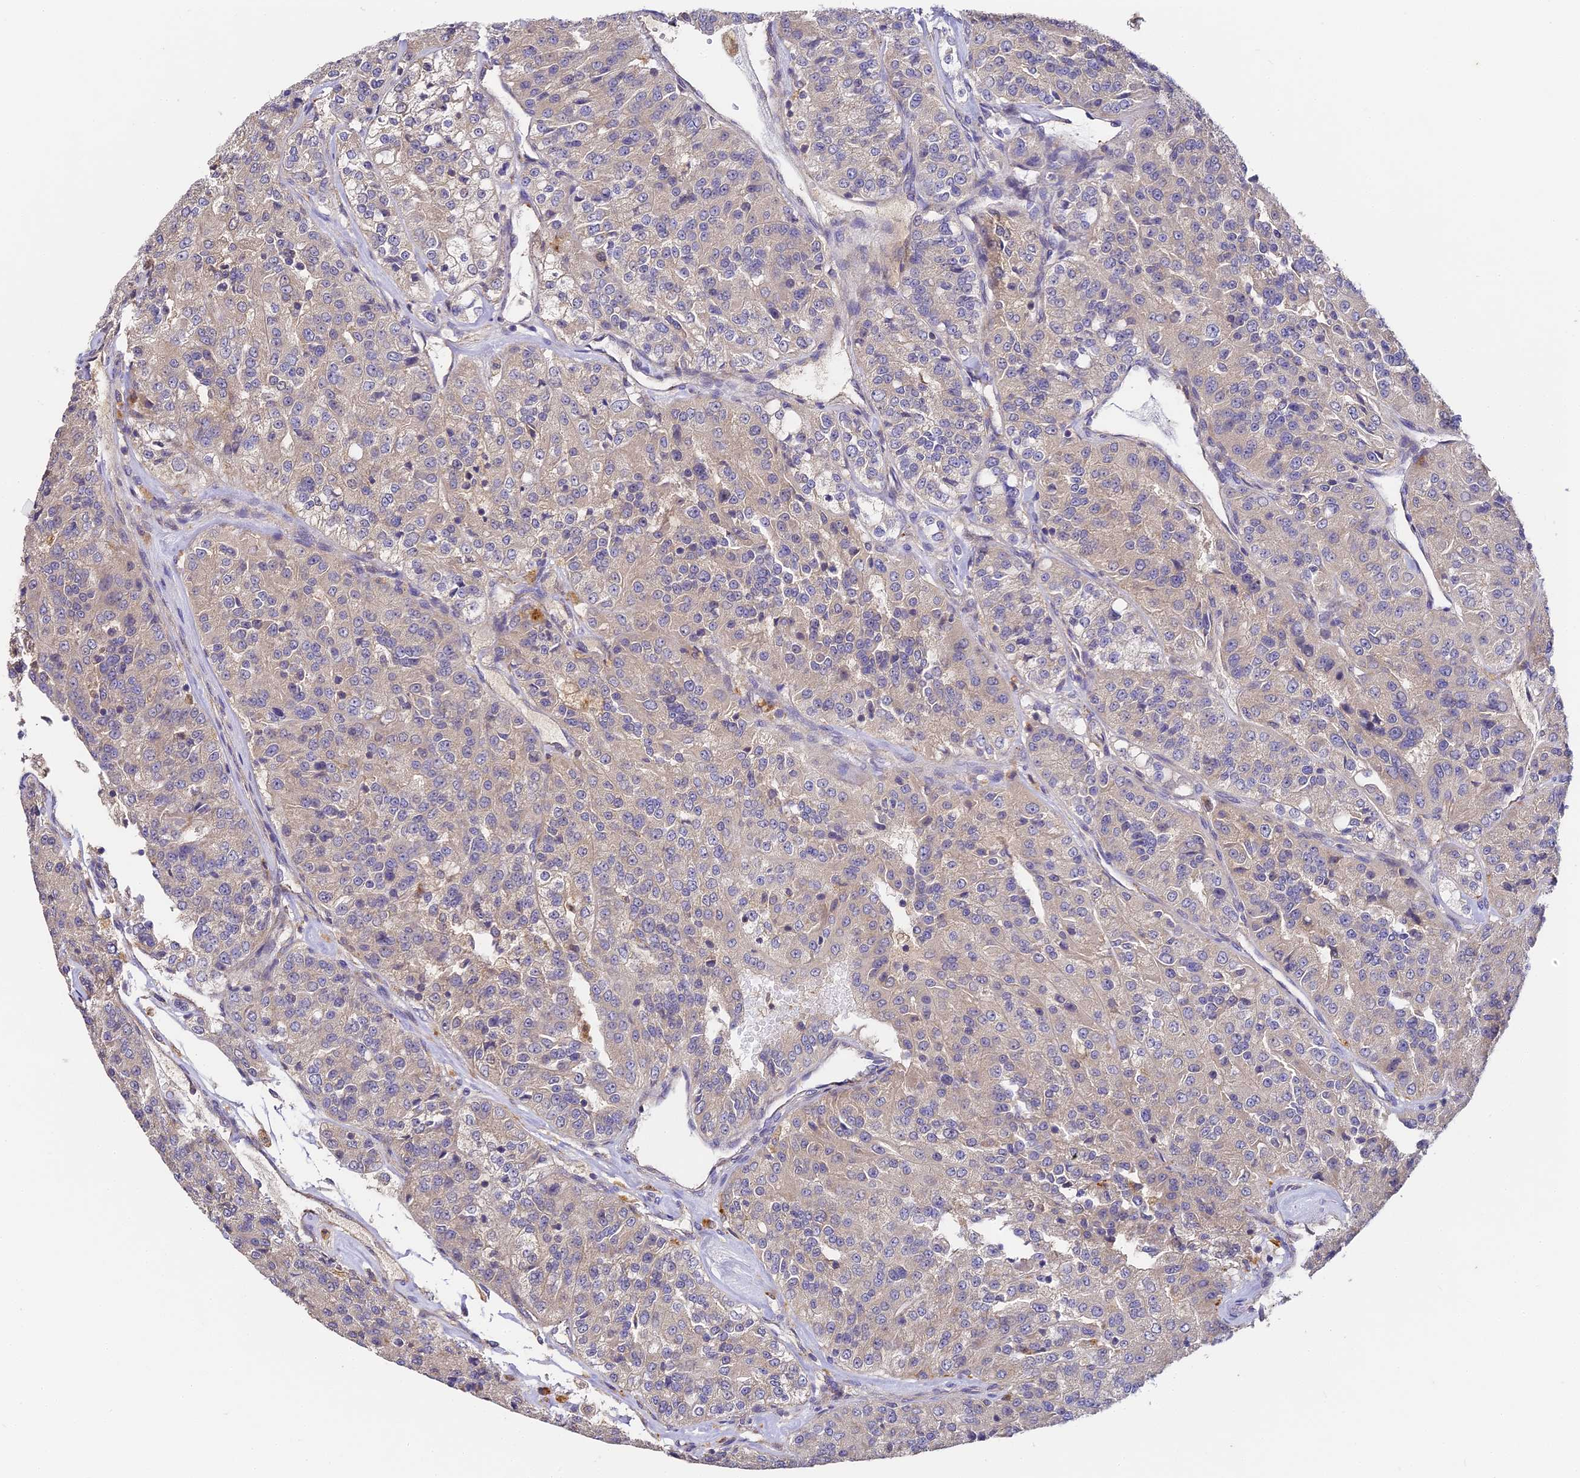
{"staining": {"intensity": "negative", "quantity": "none", "location": "none"}, "tissue": "renal cancer", "cell_type": "Tumor cells", "image_type": "cancer", "snomed": [{"axis": "morphology", "description": "Adenocarcinoma, NOS"}, {"axis": "topography", "description": "Kidney"}], "caption": "This is an immunohistochemistry histopathology image of human renal cancer. There is no staining in tumor cells.", "gene": "YAE1", "patient": {"sex": "female", "age": 63}}